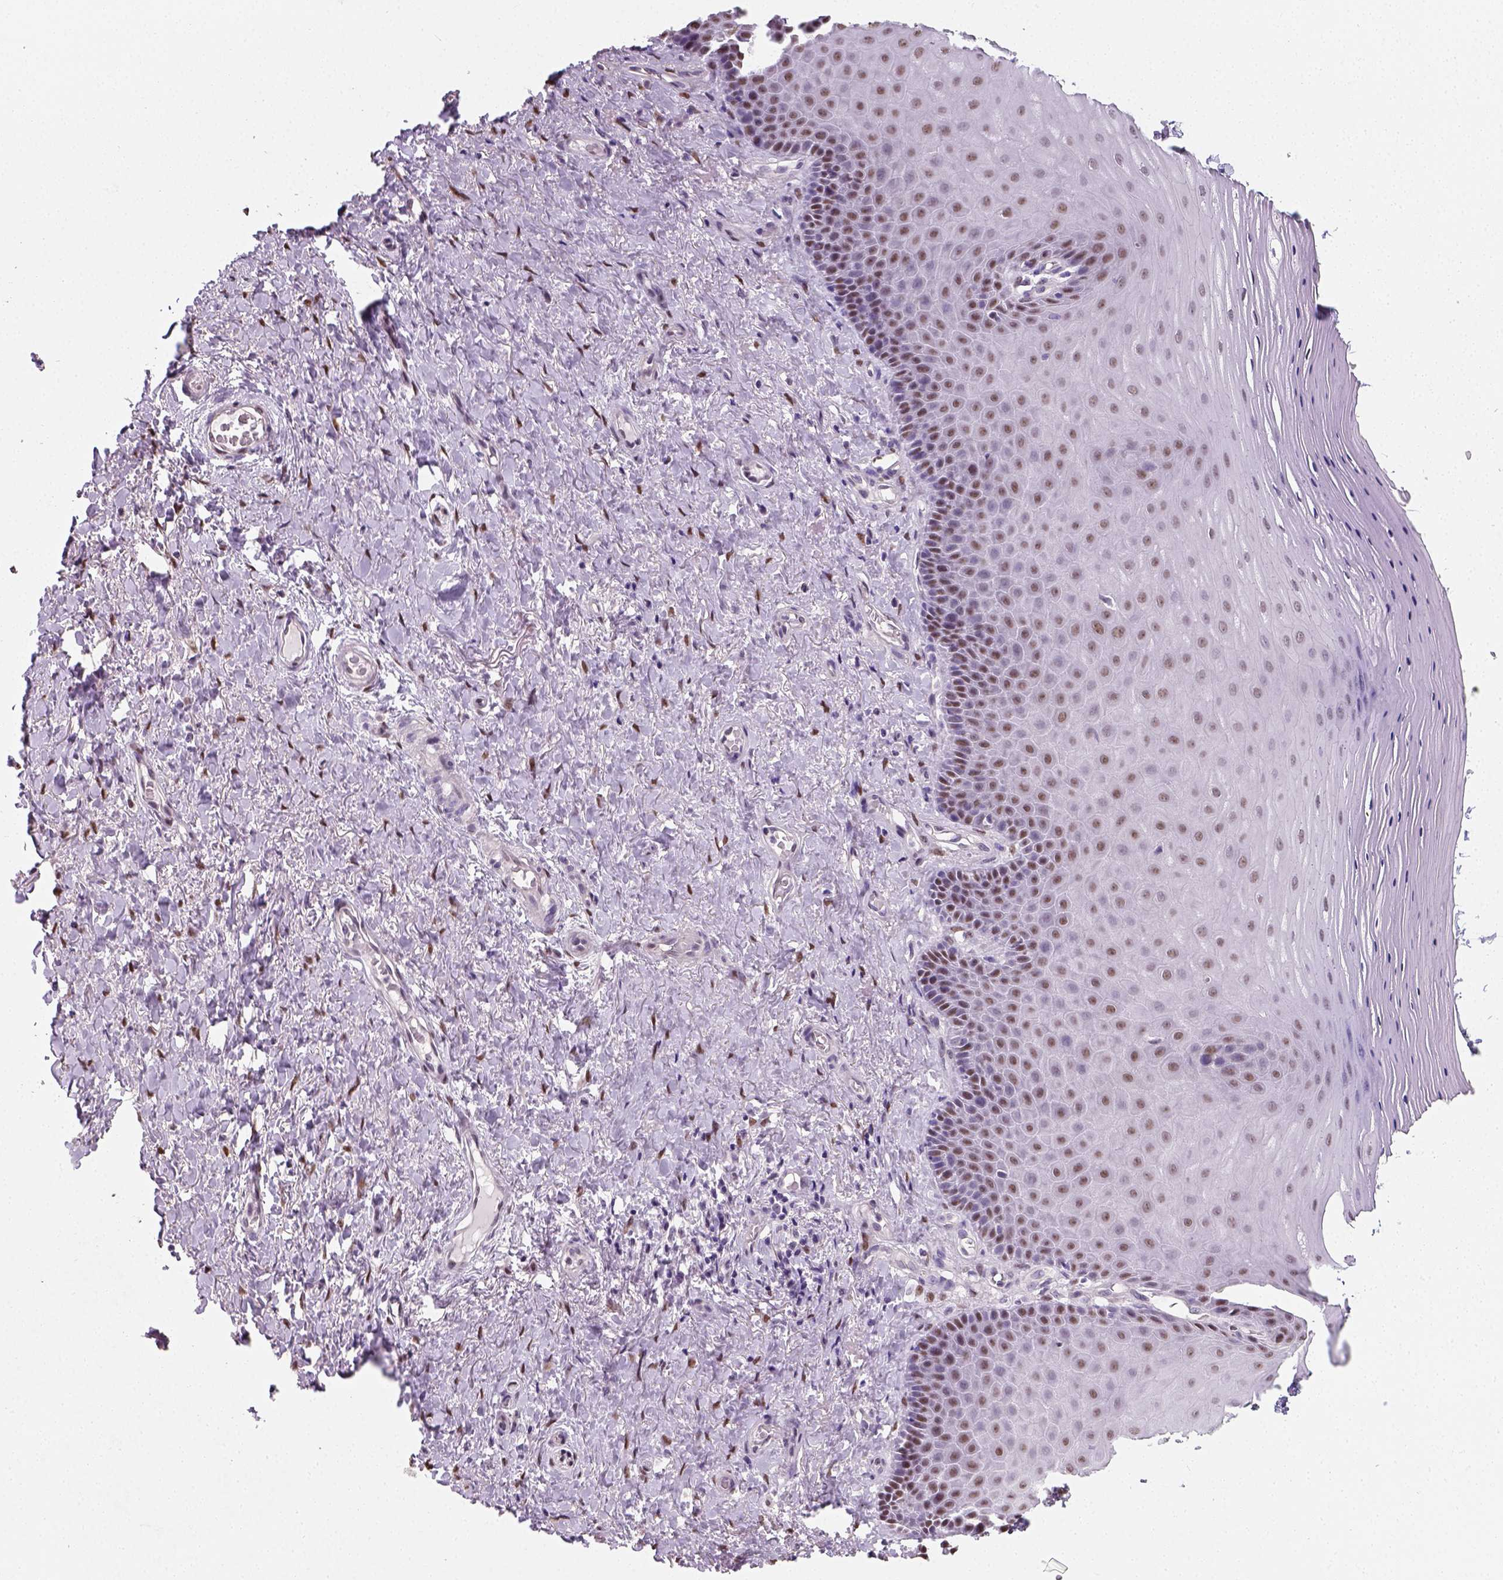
{"staining": {"intensity": "moderate", "quantity": ">75%", "location": "nuclear"}, "tissue": "vagina", "cell_type": "Squamous epithelial cells", "image_type": "normal", "snomed": [{"axis": "morphology", "description": "Normal tissue, NOS"}, {"axis": "topography", "description": "Vagina"}], "caption": "A brown stain highlights moderate nuclear staining of a protein in squamous epithelial cells of benign human vagina.", "gene": "C1orf112", "patient": {"sex": "female", "age": 83}}